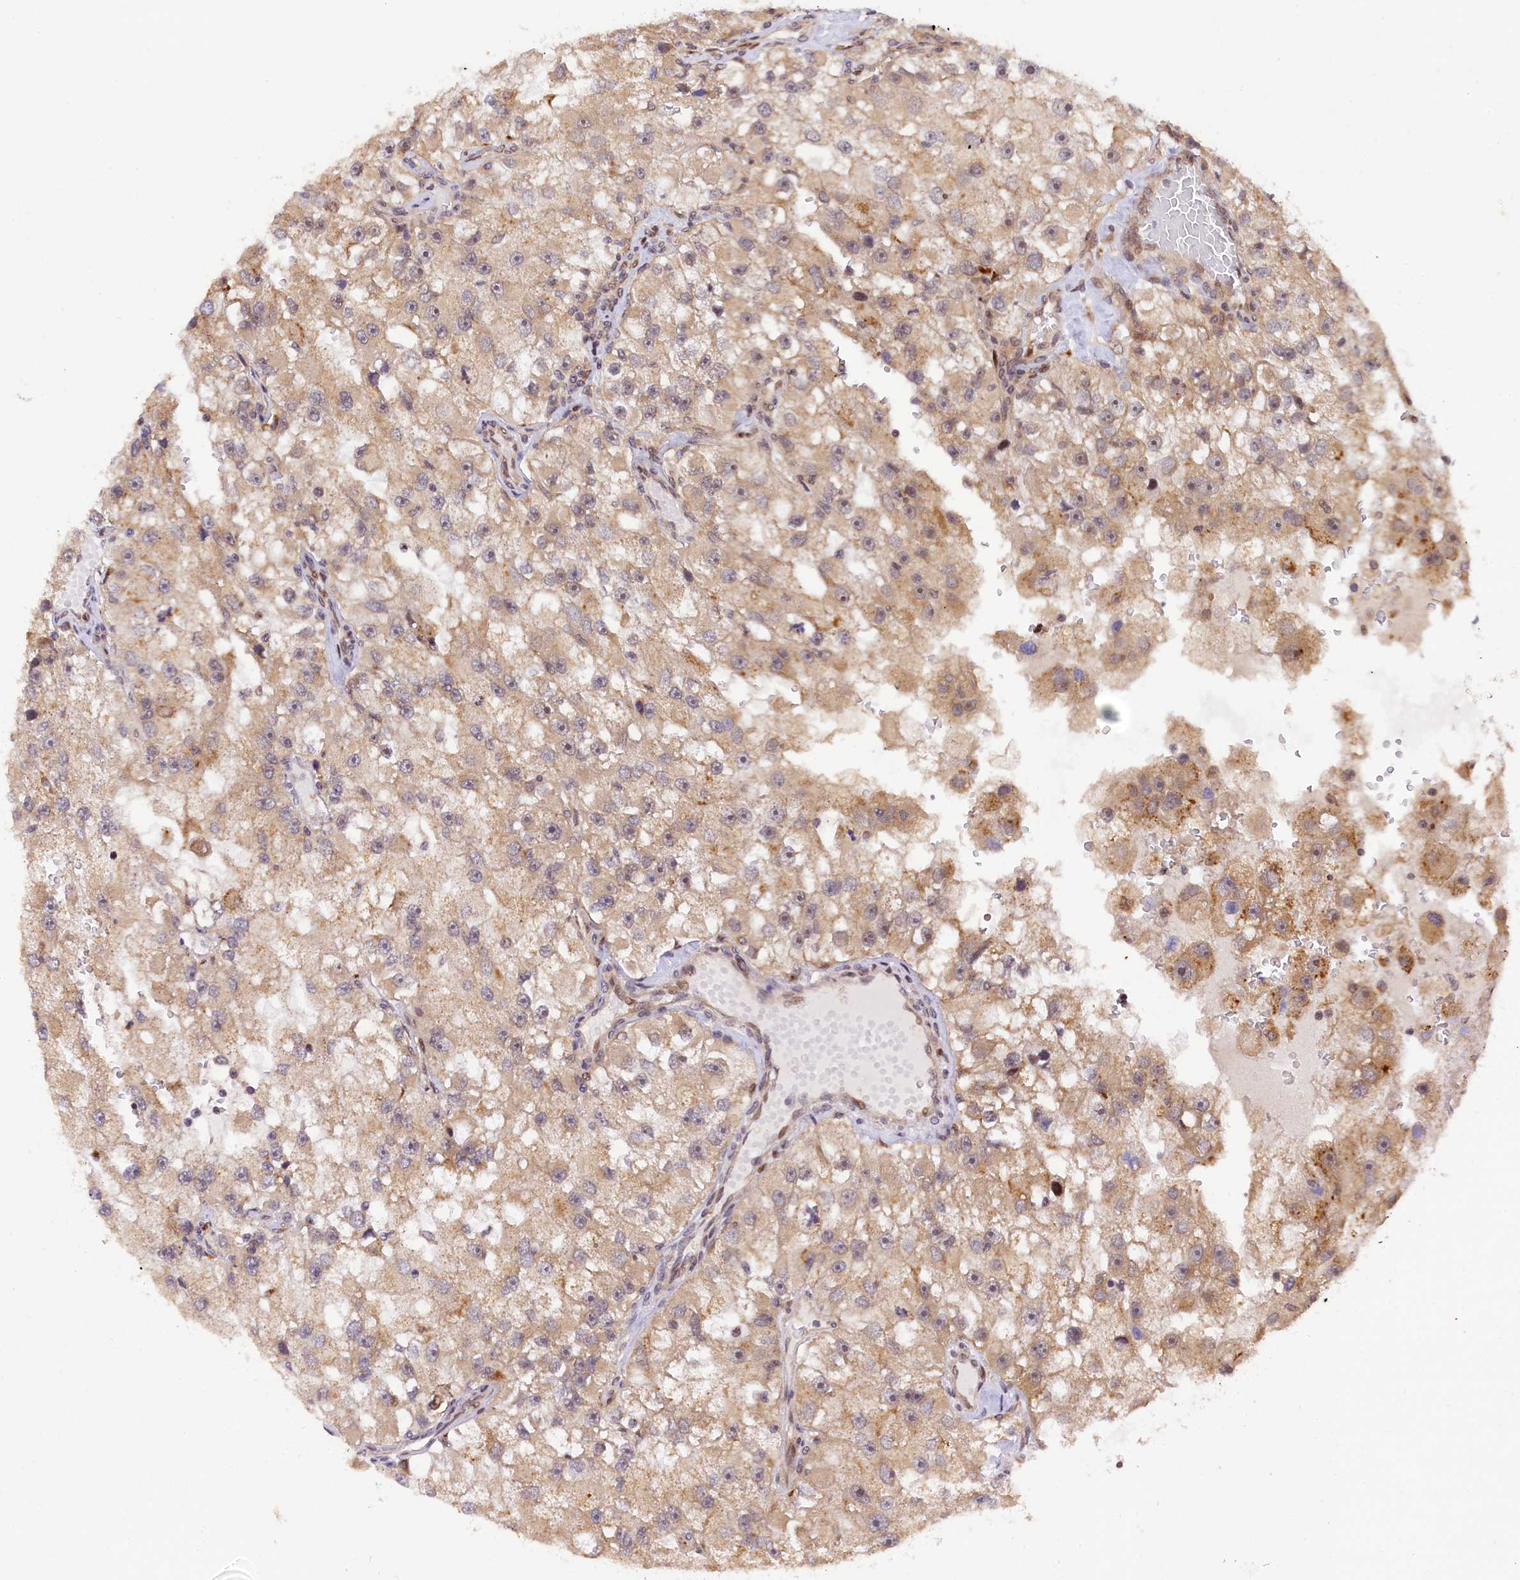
{"staining": {"intensity": "weak", "quantity": ">75%", "location": "cytoplasmic/membranous"}, "tissue": "renal cancer", "cell_type": "Tumor cells", "image_type": "cancer", "snomed": [{"axis": "morphology", "description": "Adenocarcinoma, NOS"}, {"axis": "topography", "description": "Kidney"}], "caption": "The histopathology image shows a brown stain indicating the presence of a protein in the cytoplasmic/membranous of tumor cells in renal adenocarcinoma.", "gene": "SAMD4A", "patient": {"sex": "male", "age": 63}}